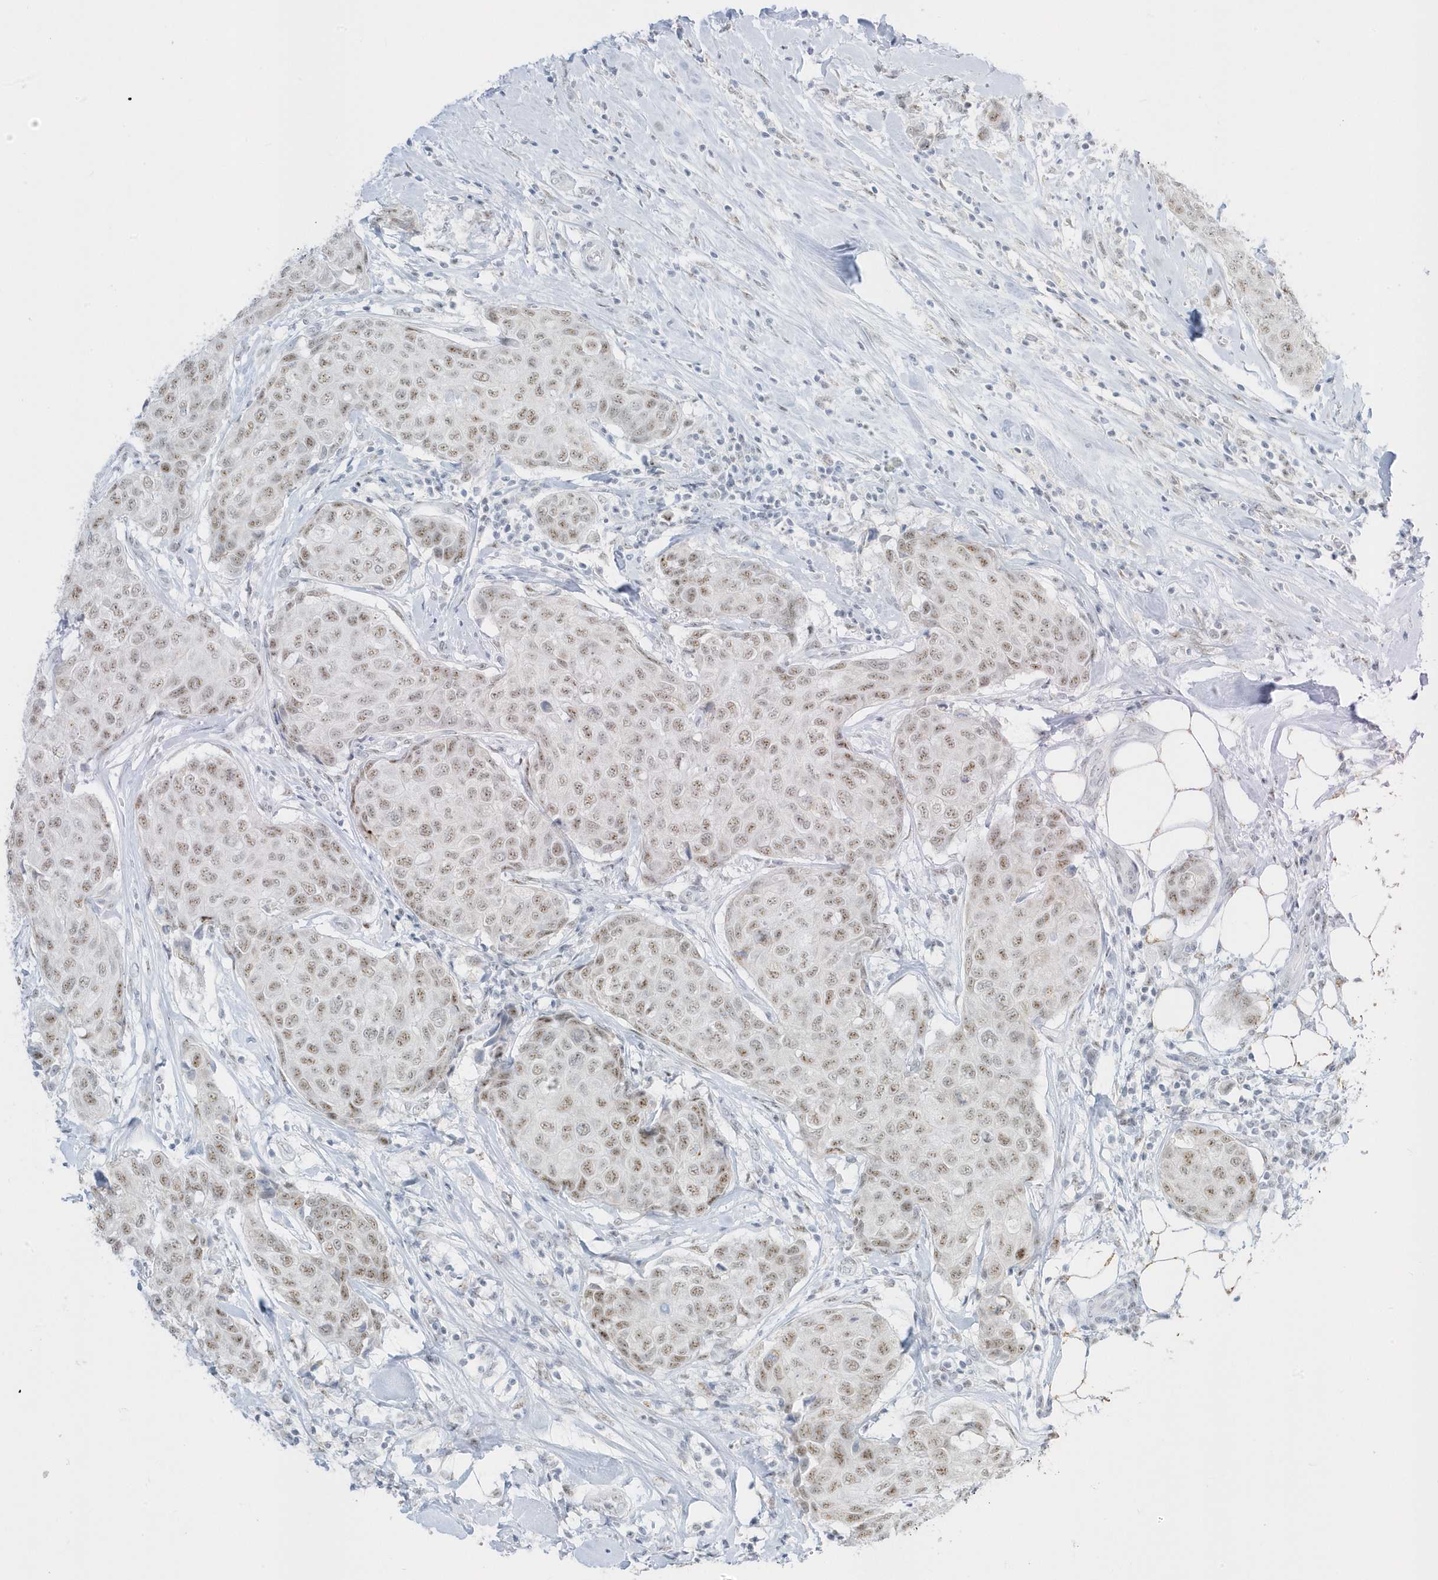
{"staining": {"intensity": "weak", "quantity": ">75%", "location": "nuclear"}, "tissue": "breast cancer", "cell_type": "Tumor cells", "image_type": "cancer", "snomed": [{"axis": "morphology", "description": "Duct carcinoma"}, {"axis": "topography", "description": "Breast"}], "caption": "About >75% of tumor cells in human breast cancer (invasive ductal carcinoma) exhibit weak nuclear protein staining as visualized by brown immunohistochemical staining.", "gene": "PLEKHN1", "patient": {"sex": "female", "age": 80}}